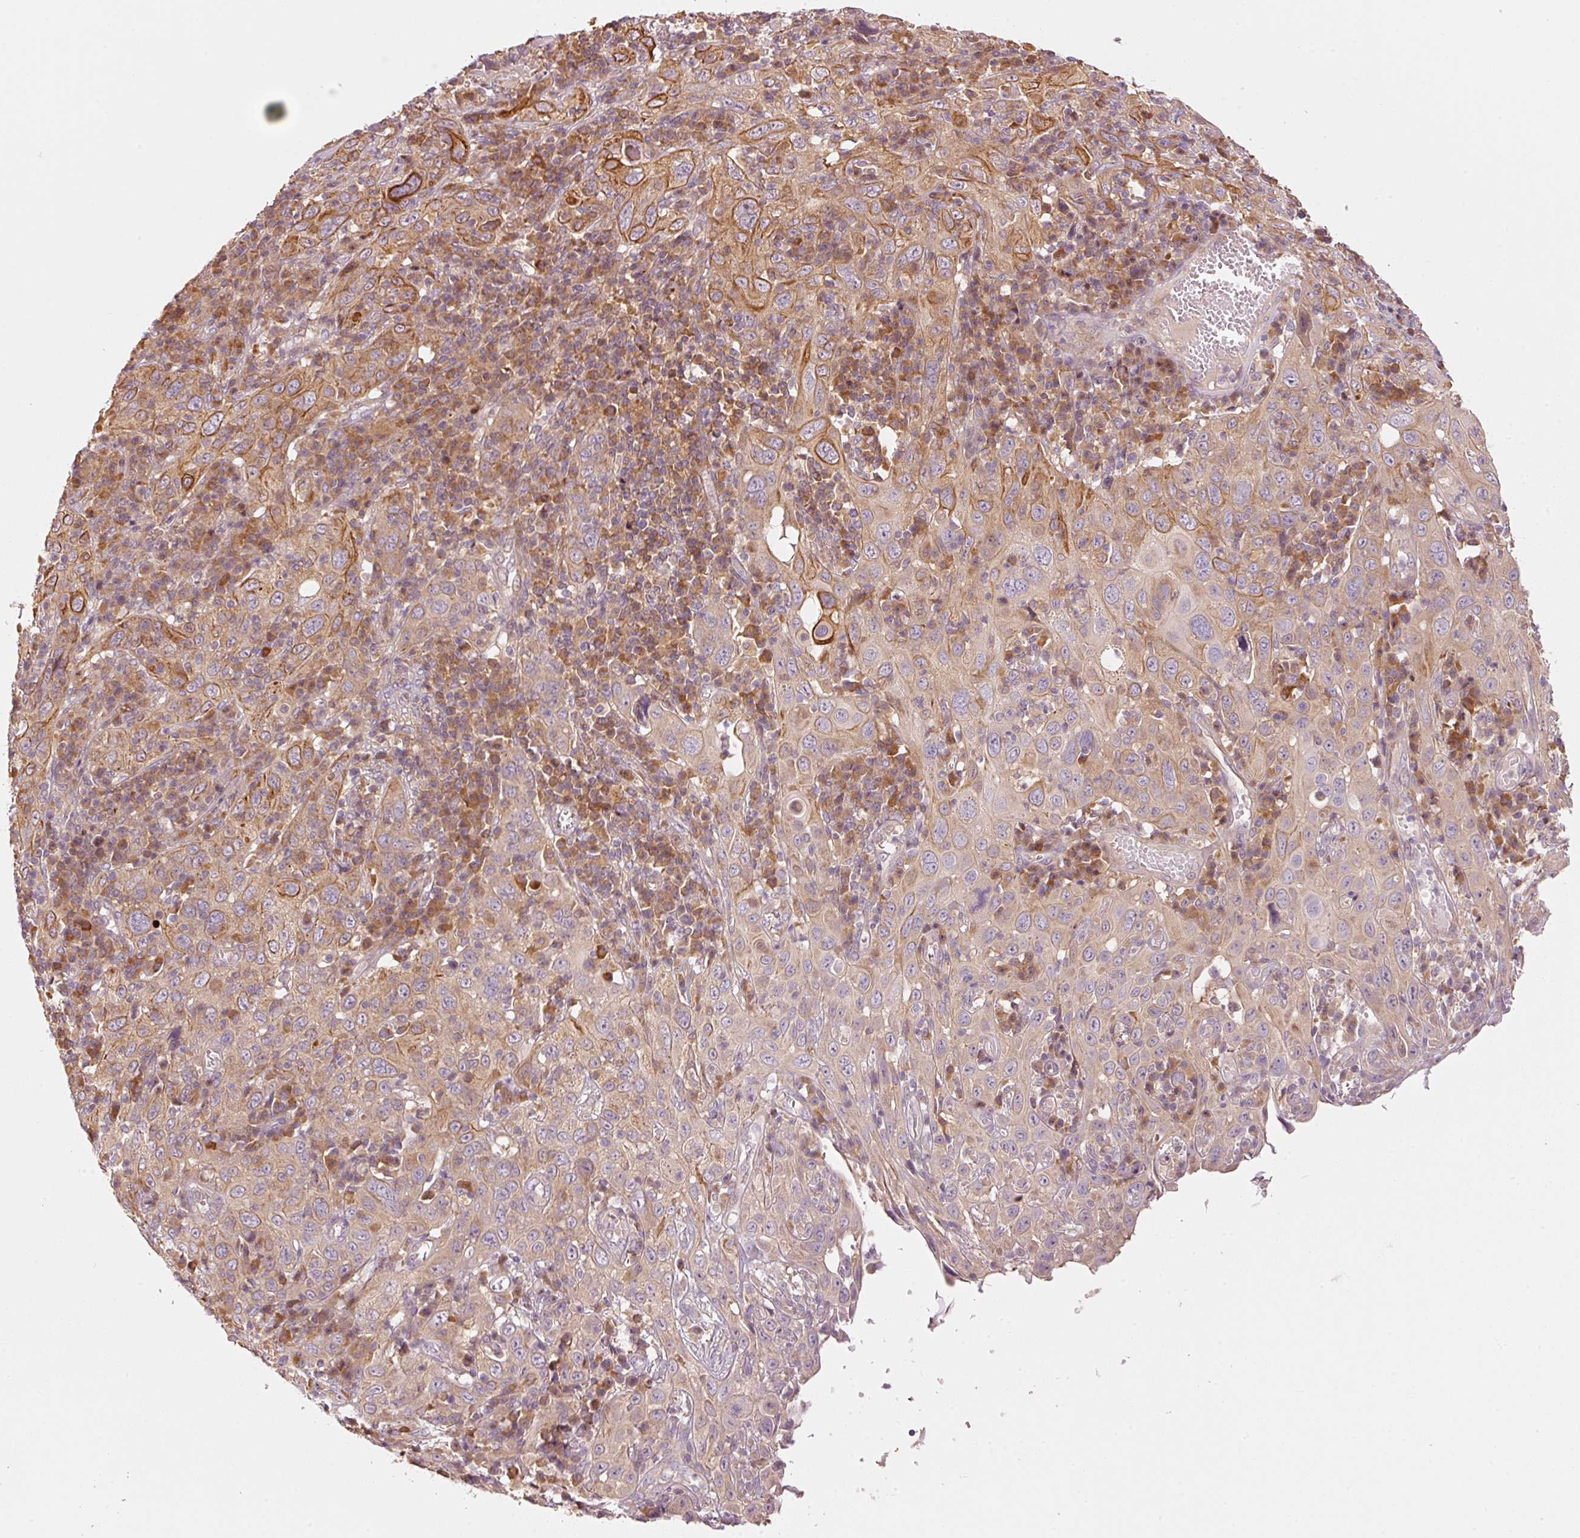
{"staining": {"intensity": "strong", "quantity": "<25%", "location": "cytoplasmic/membranous"}, "tissue": "cervical cancer", "cell_type": "Tumor cells", "image_type": "cancer", "snomed": [{"axis": "morphology", "description": "Squamous cell carcinoma, NOS"}, {"axis": "topography", "description": "Cervix"}], "caption": "The image shows a brown stain indicating the presence of a protein in the cytoplasmic/membranous of tumor cells in cervical squamous cell carcinoma.", "gene": "MAP10", "patient": {"sex": "female", "age": 46}}